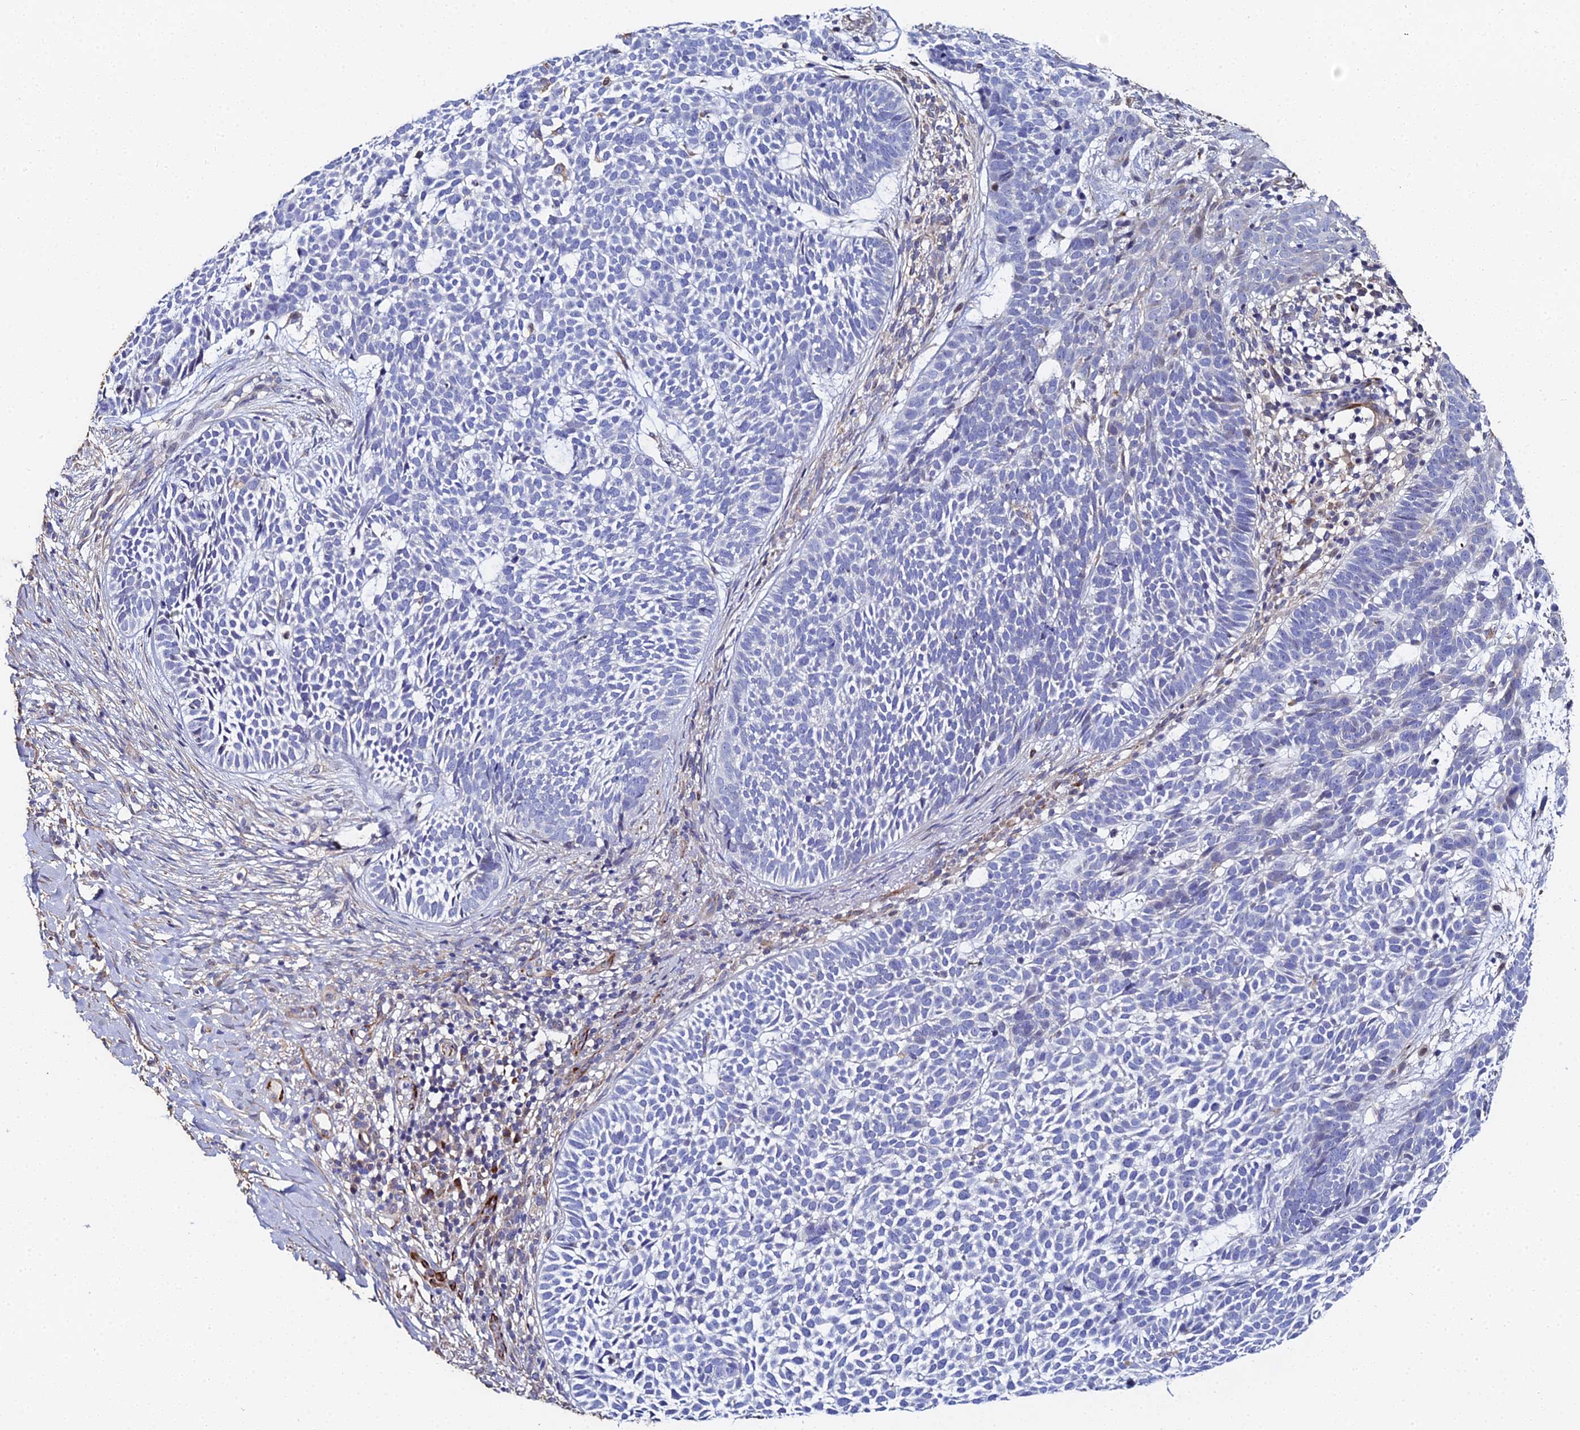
{"staining": {"intensity": "negative", "quantity": "none", "location": "none"}, "tissue": "skin cancer", "cell_type": "Tumor cells", "image_type": "cancer", "snomed": [{"axis": "morphology", "description": "Basal cell carcinoma"}, {"axis": "topography", "description": "Skin"}], "caption": "There is no significant expression in tumor cells of skin cancer (basal cell carcinoma).", "gene": "ENSG00000268674", "patient": {"sex": "female", "age": 78}}